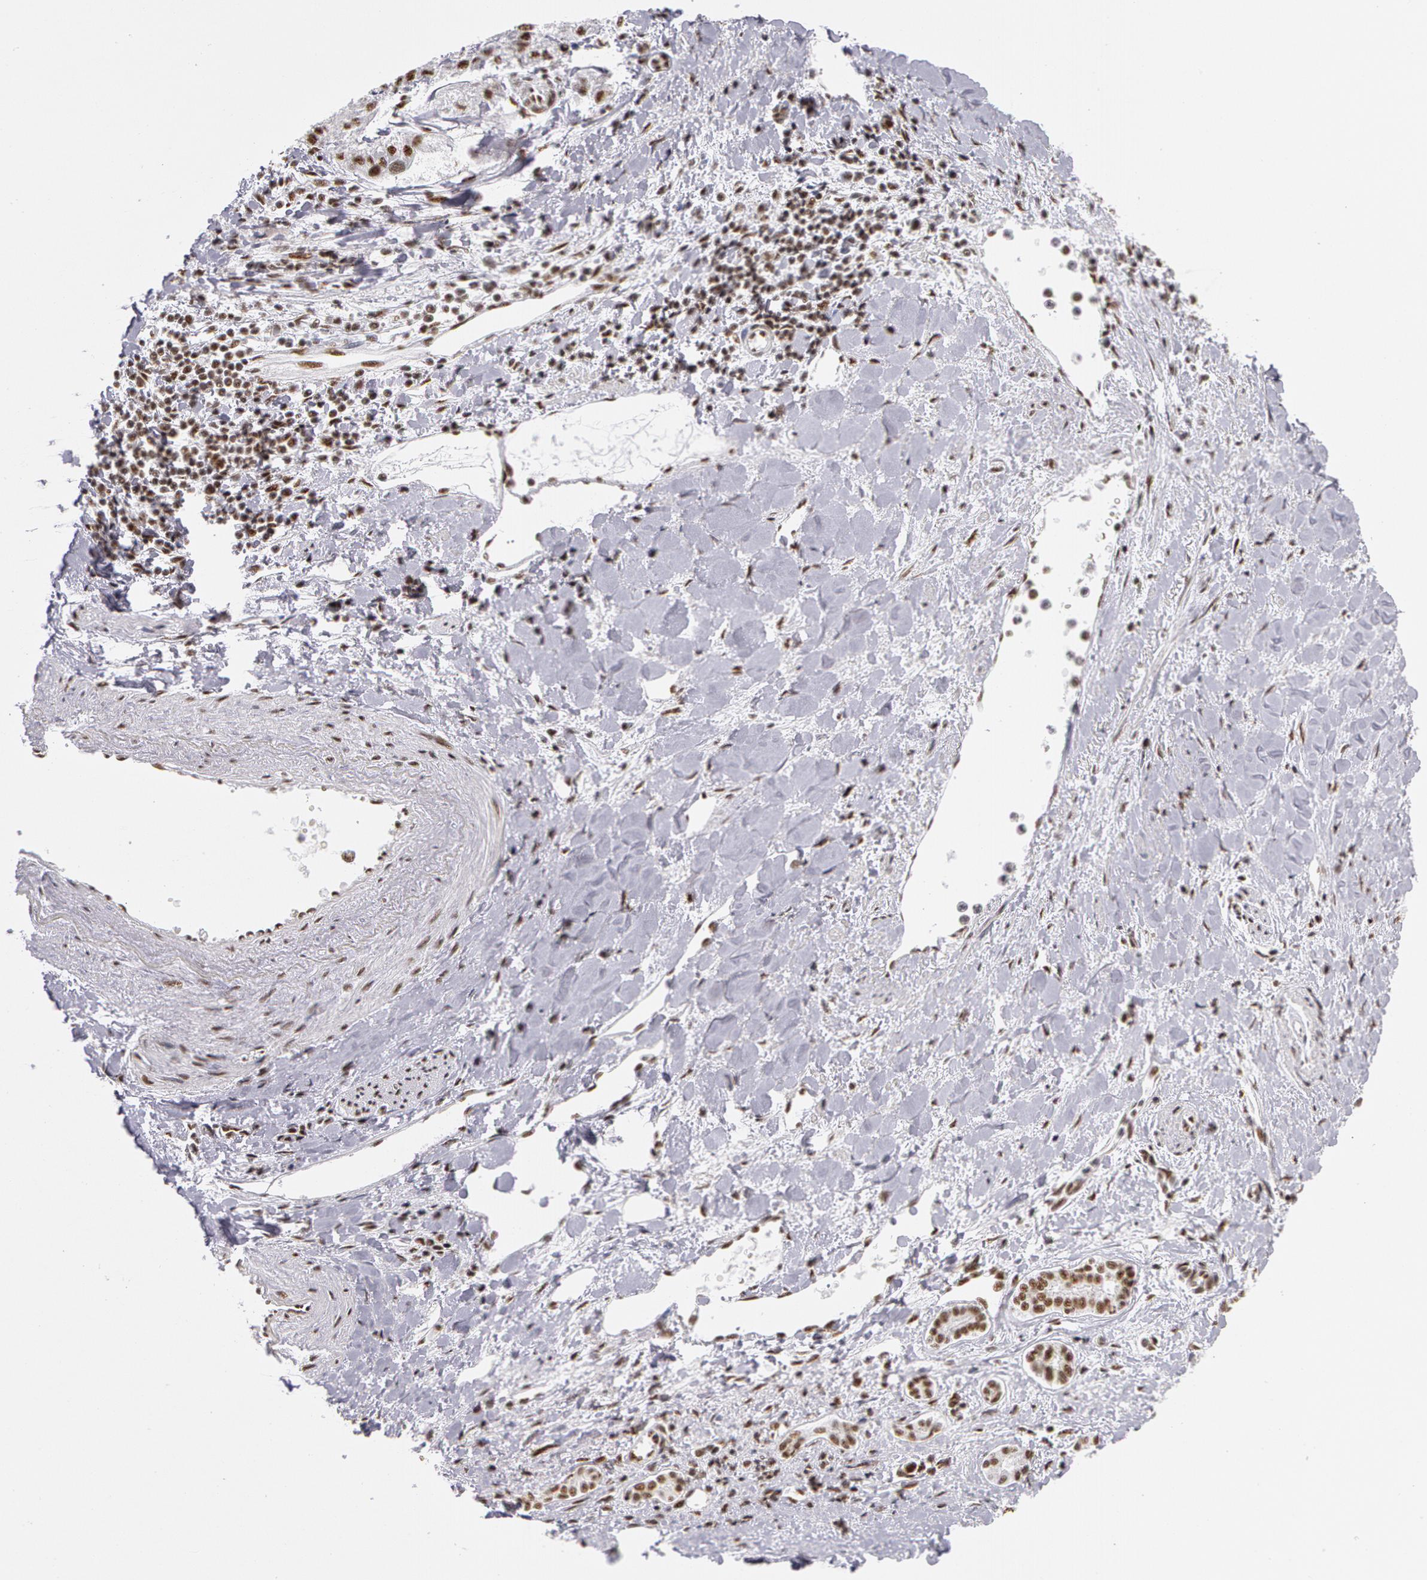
{"staining": {"intensity": "strong", "quantity": ">75%", "location": "nuclear"}, "tissue": "liver cancer", "cell_type": "Tumor cells", "image_type": "cancer", "snomed": [{"axis": "morphology", "description": "Carcinoma, Hepatocellular, NOS"}, {"axis": "topography", "description": "Liver"}], "caption": "Liver cancer was stained to show a protein in brown. There is high levels of strong nuclear staining in approximately >75% of tumor cells.", "gene": "PNN", "patient": {"sex": "female", "age": 85}}